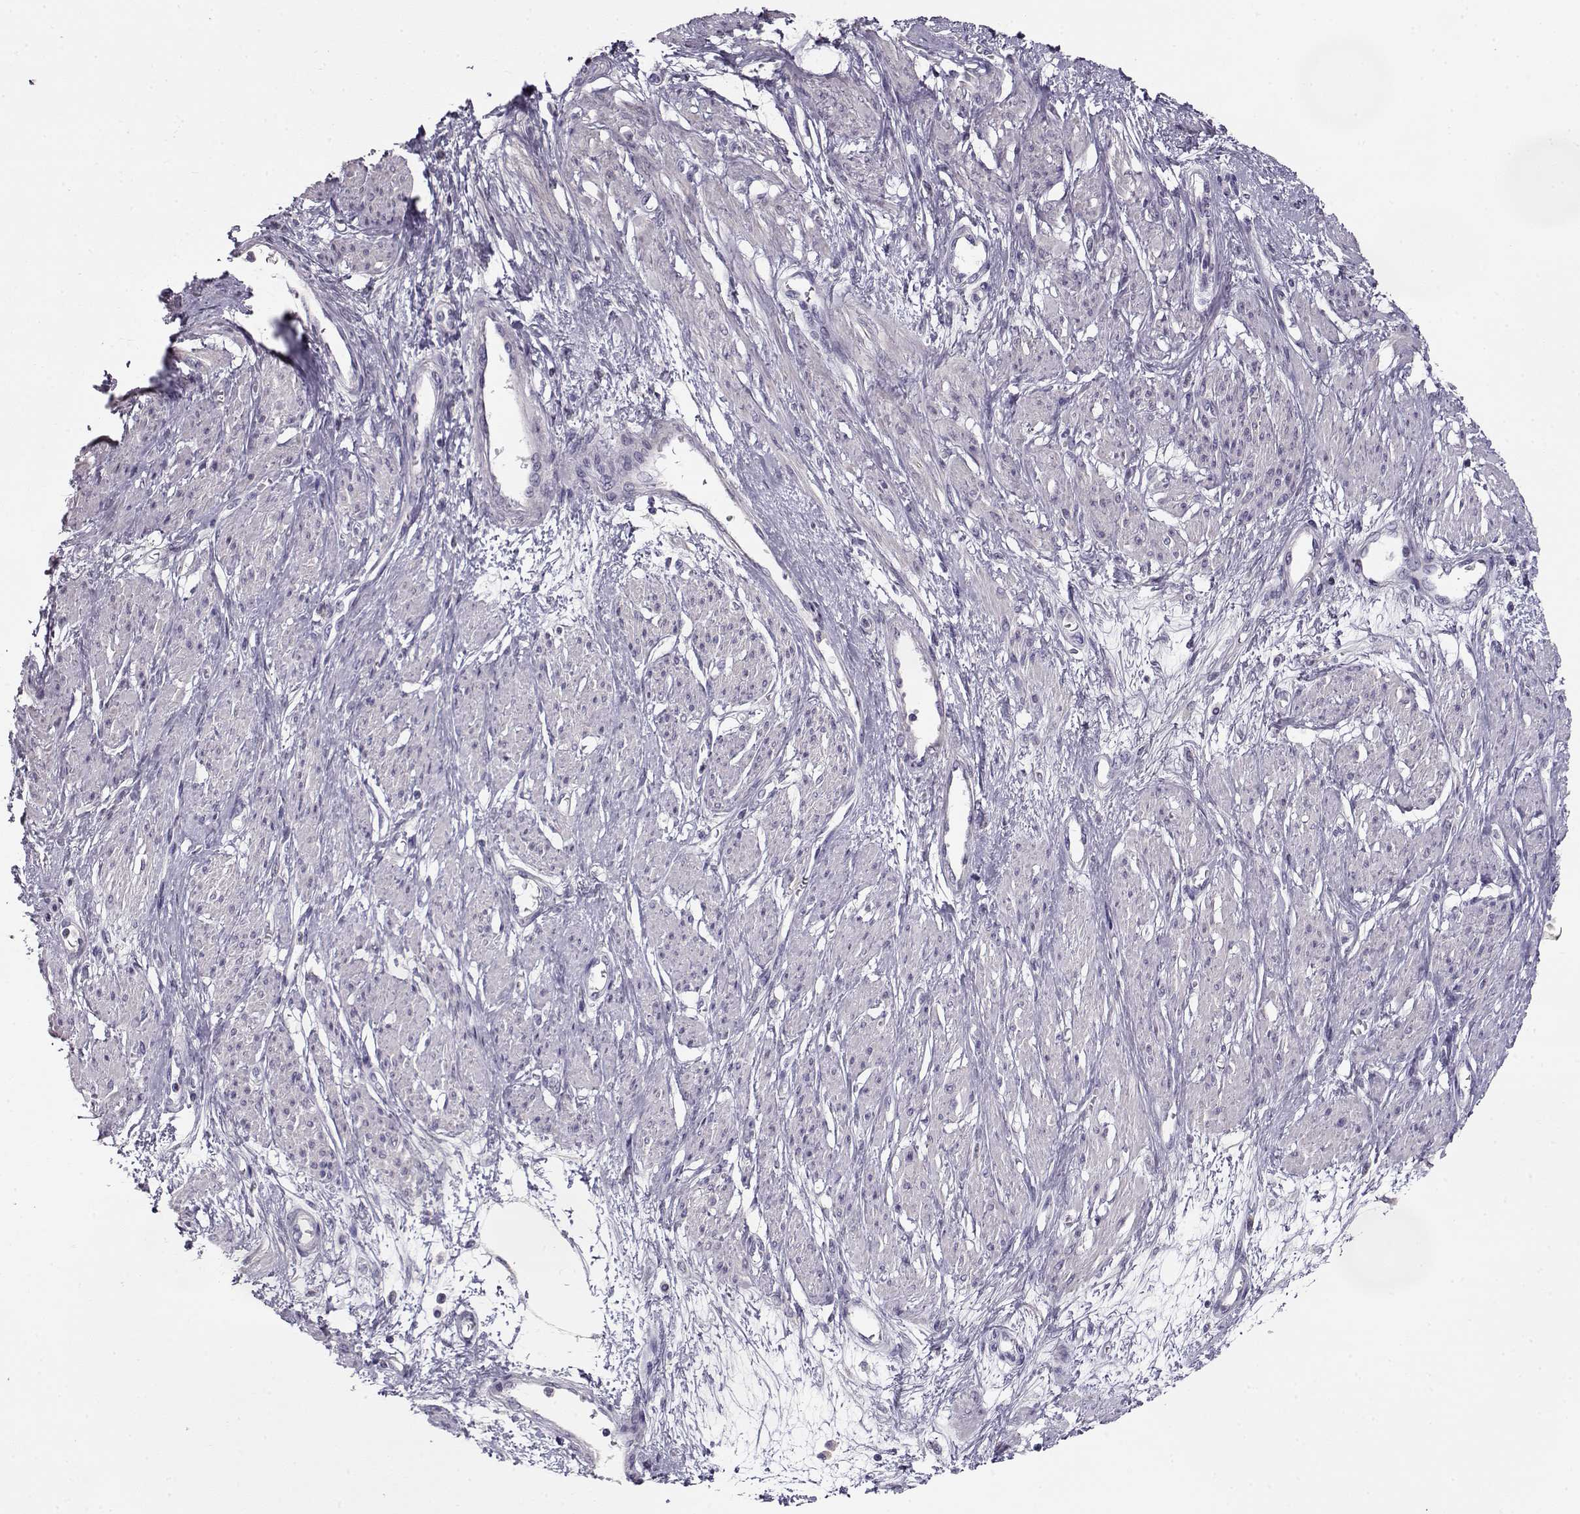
{"staining": {"intensity": "negative", "quantity": "none", "location": "none"}, "tissue": "smooth muscle", "cell_type": "Smooth muscle cells", "image_type": "normal", "snomed": [{"axis": "morphology", "description": "Normal tissue, NOS"}, {"axis": "topography", "description": "Smooth muscle"}, {"axis": "topography", "description": "Uterus"}], "caption": "IHC of unremarkable human smooth muscle displays no positivity in smooth muscle cells.", "gene": "GRK1", "patient": {"sex": "female", "age": 39}}